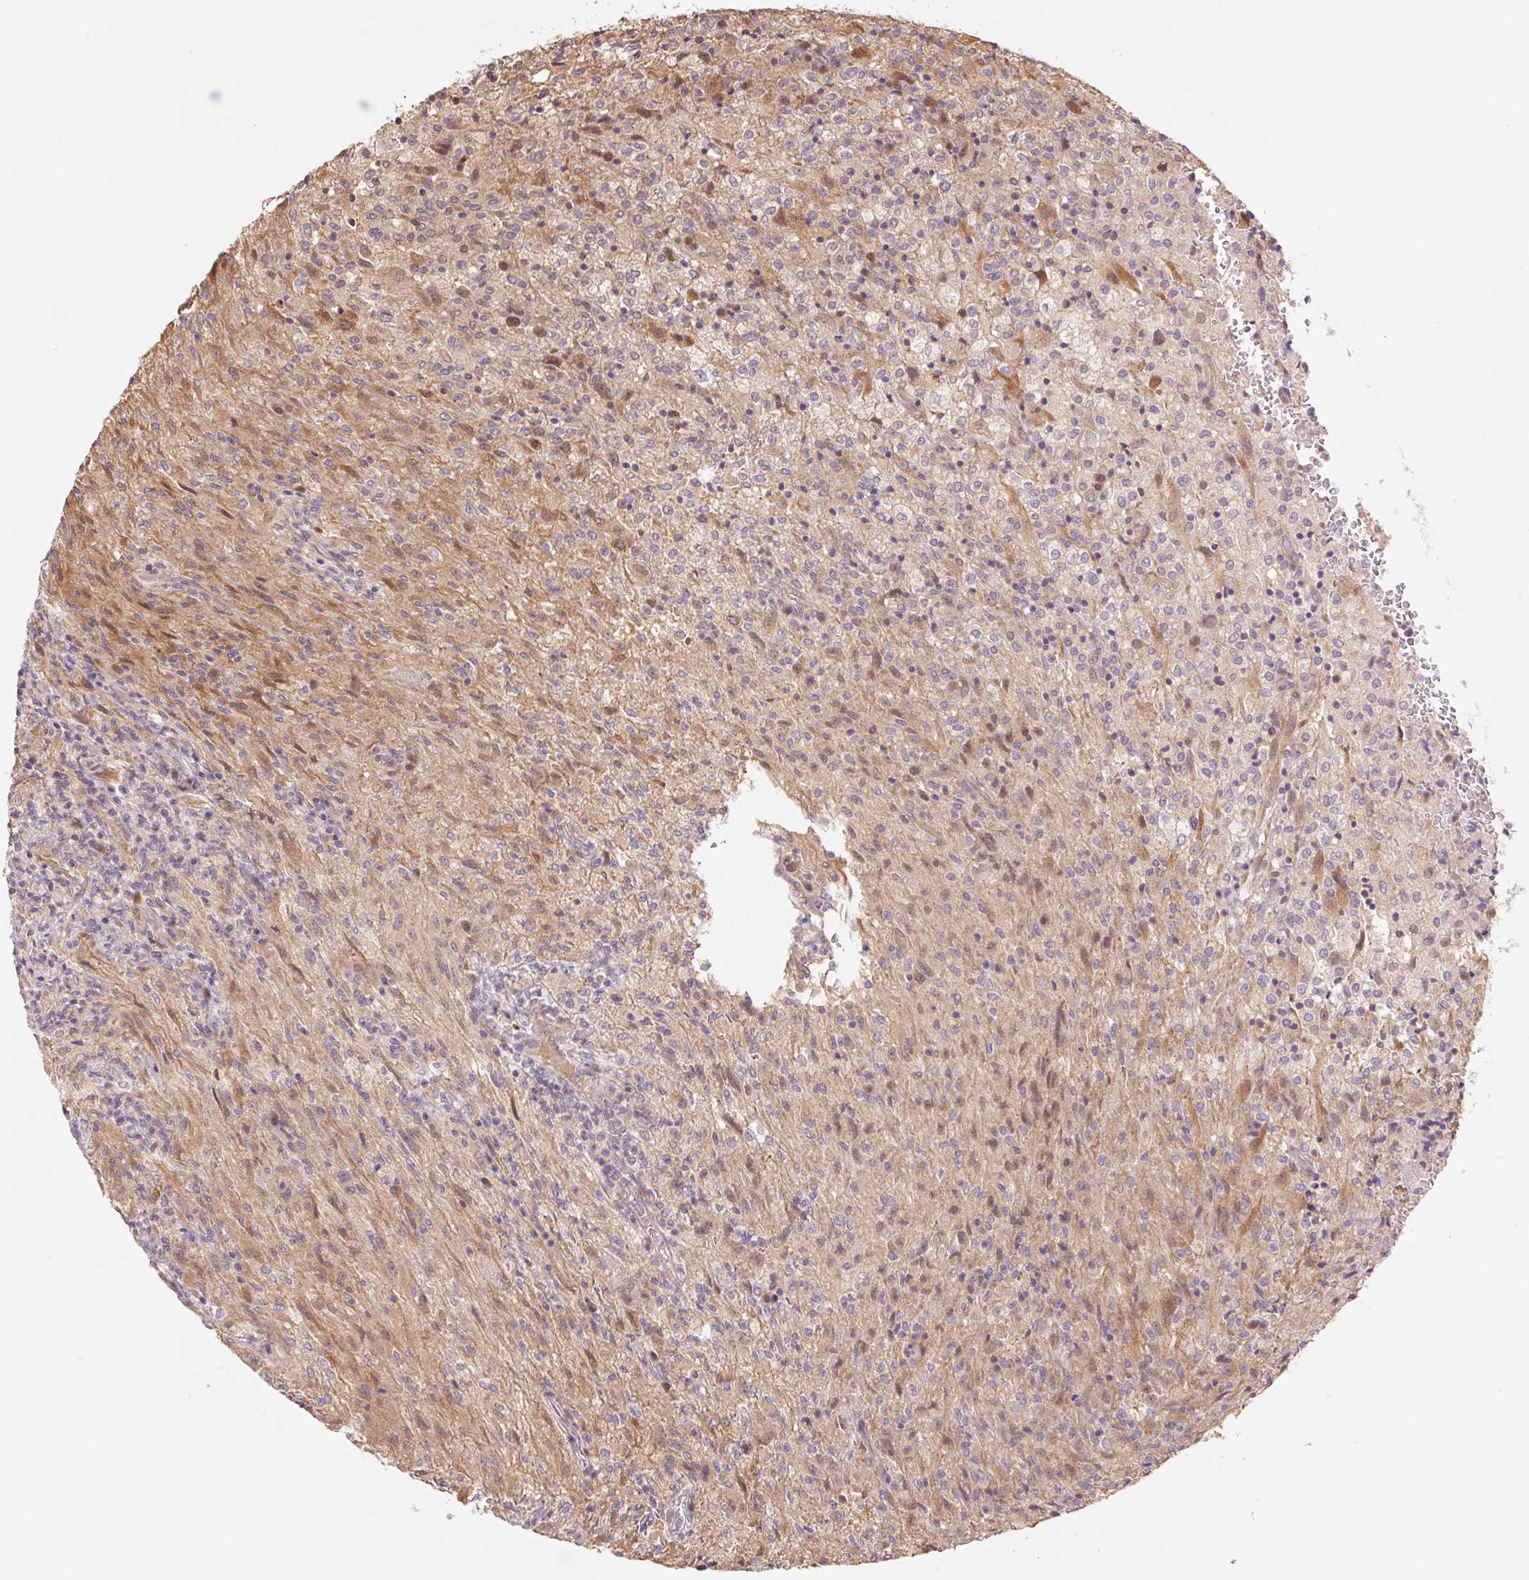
{"staining": {"intensity": "weak", "quantity": "25%-75%", "location": "cytoplasmic/membranous"}, "tissue": "glioma", "cell_type": "Tumor cells", "image_type": "cancer", "snomed": [{"axis": "morphology", "description": "Glioma, malignant, High grade"}, {"axis": "topography", "description": "Brain"}], "caption": "Immunohistochemistry (DAB (3,3'-diaminobenzidine)) staining of human high-grade glioma (malignant) exhibits weak cytoplasmic/membranous protein staining in about 25%-75% of tumor cells.", "gene": "RRM1", "patient": {"sex": "male", "age": 68}}